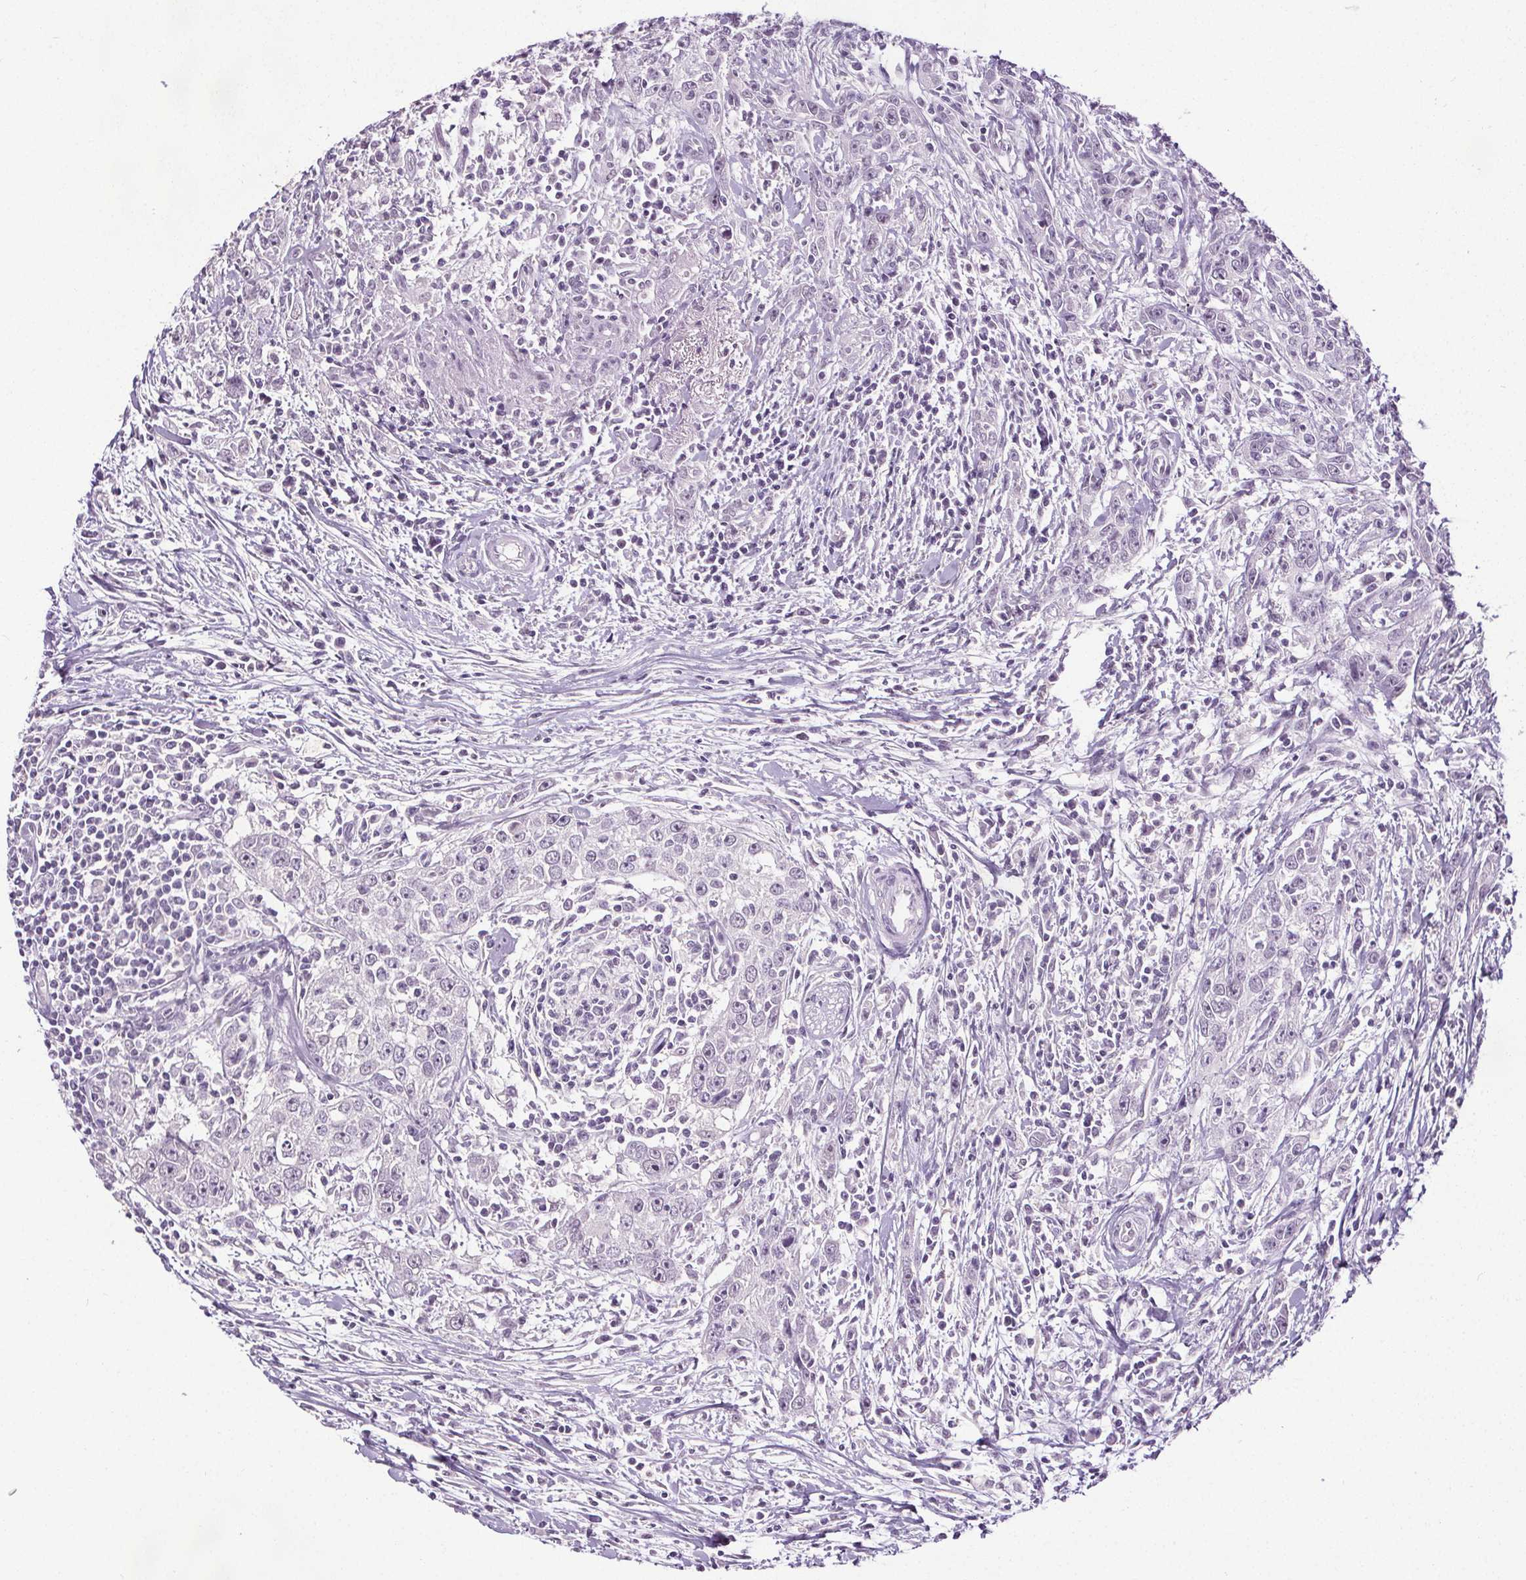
{"staining": {"intensity": "negative", "quantity": "none", "location": "none"}, "tissue": "urothelial cancer", "cell_type": "Tumor cells", "image_type": "cancer", "snomed": [{"axis": "morphology", "description": "Urothelial carcinoma, High grade"}, {"axis": "topography", "description": "Urinary bladder"}], "caption": "A micrograph of urothelial carcinoma (high-grade) stained for a protein reveals no brown staining in tumor cells.", "gene": "SLC2A9", "patient": {"sex": "male", "age": 83}}